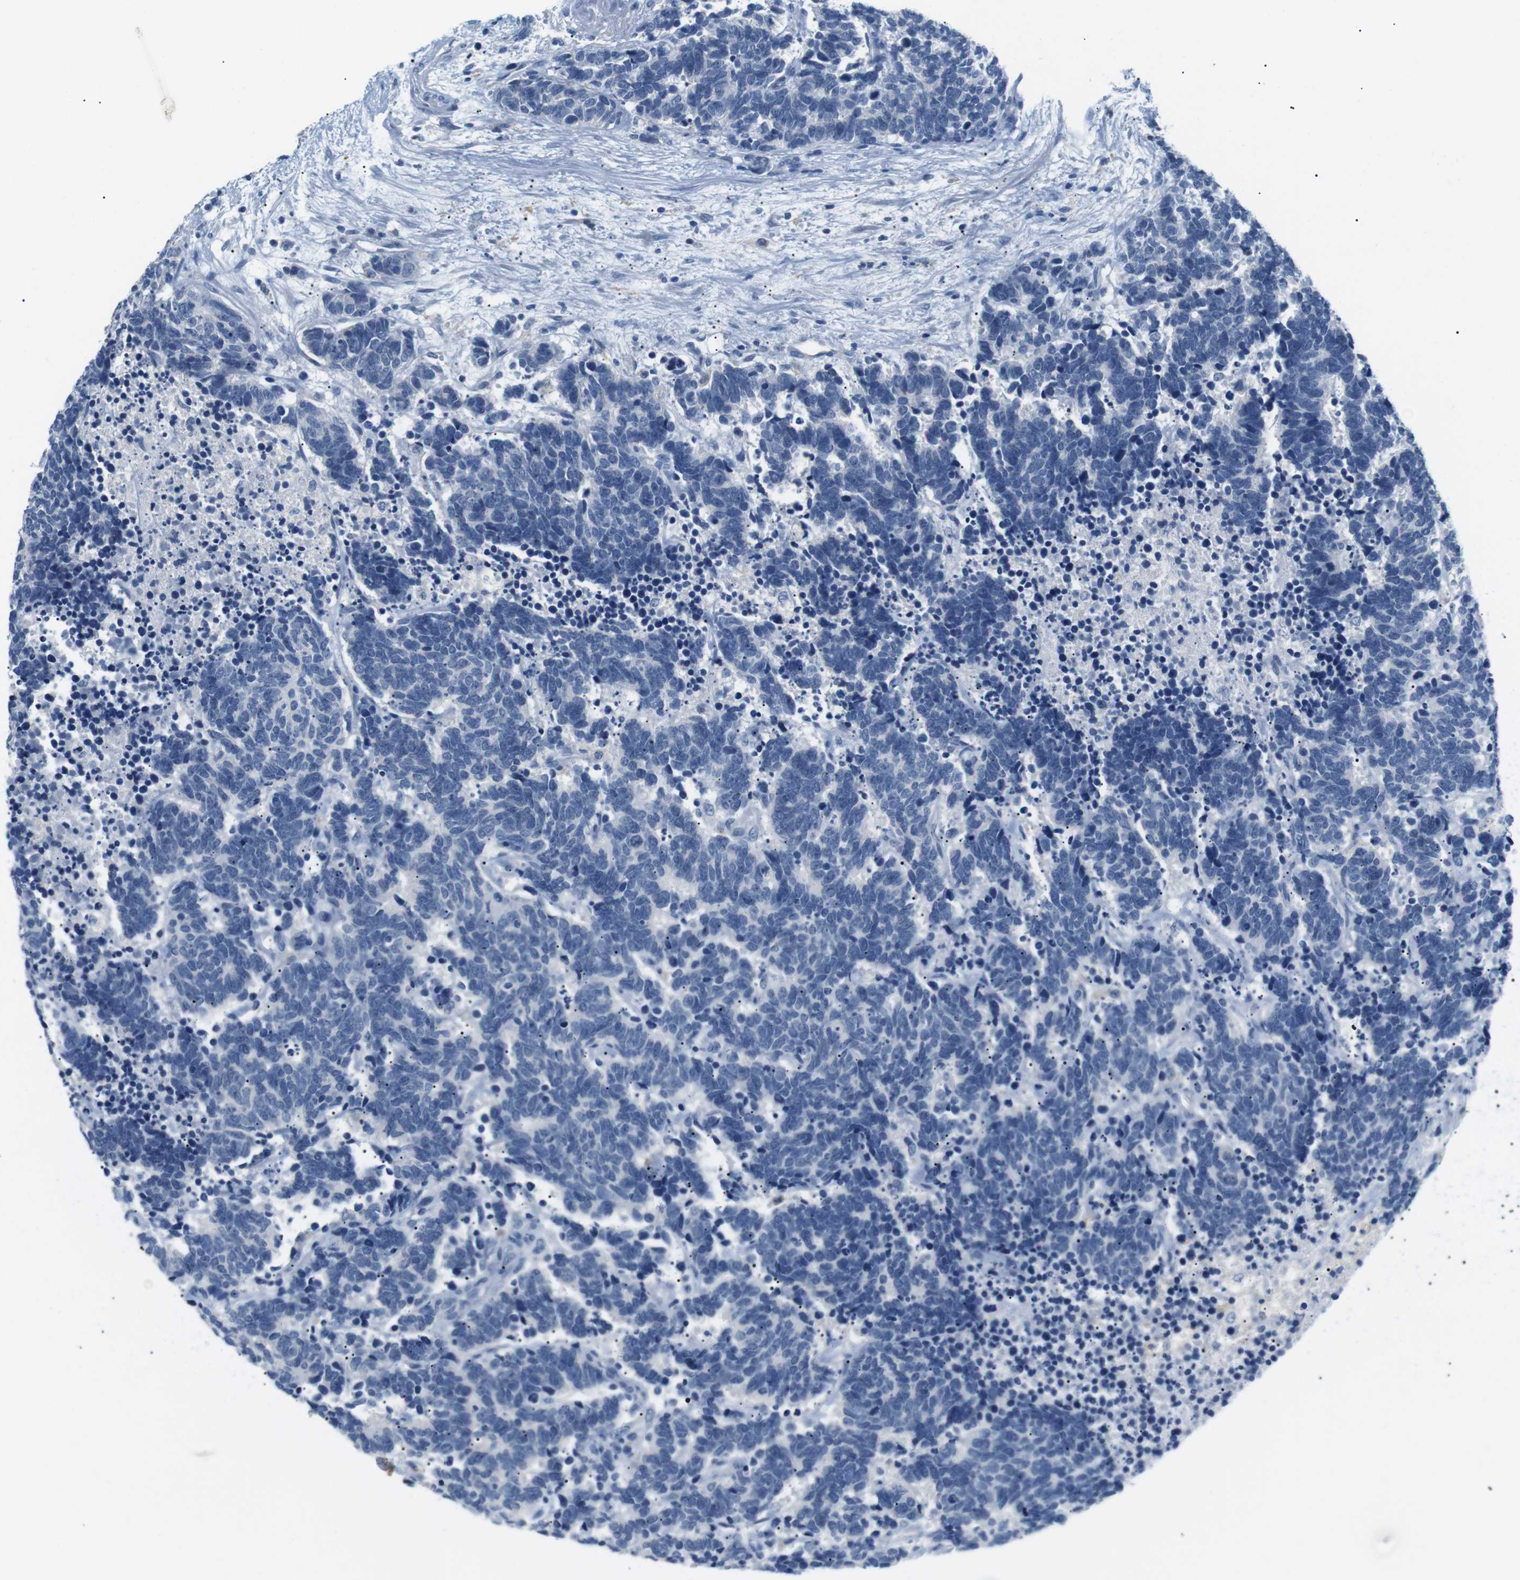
{"staining": {"intensity": "negative", "quantity": "none", "location": "none"}, "tissue": "carcinoid", "cell_type": "Tumor cells", "image_type": "cancer", "snomed": [{"axis": "morphology", "description": "Carcinoma, NOS"}, {"axis": "morphology", "description": "Carcinoid, malignant, NOS"}, {"axis": "topography", "description": "Urinary bladder"}], "caption": "Immunohistochemistry photomicrograph of neoplastic tissue: carcinoid stained with DAB (3,3'-diaminobenzidine) exhibits no significant protein staining in tumor cells.", "gene": "FCGRT", "patient": {"sex": "male", "age": 57}}